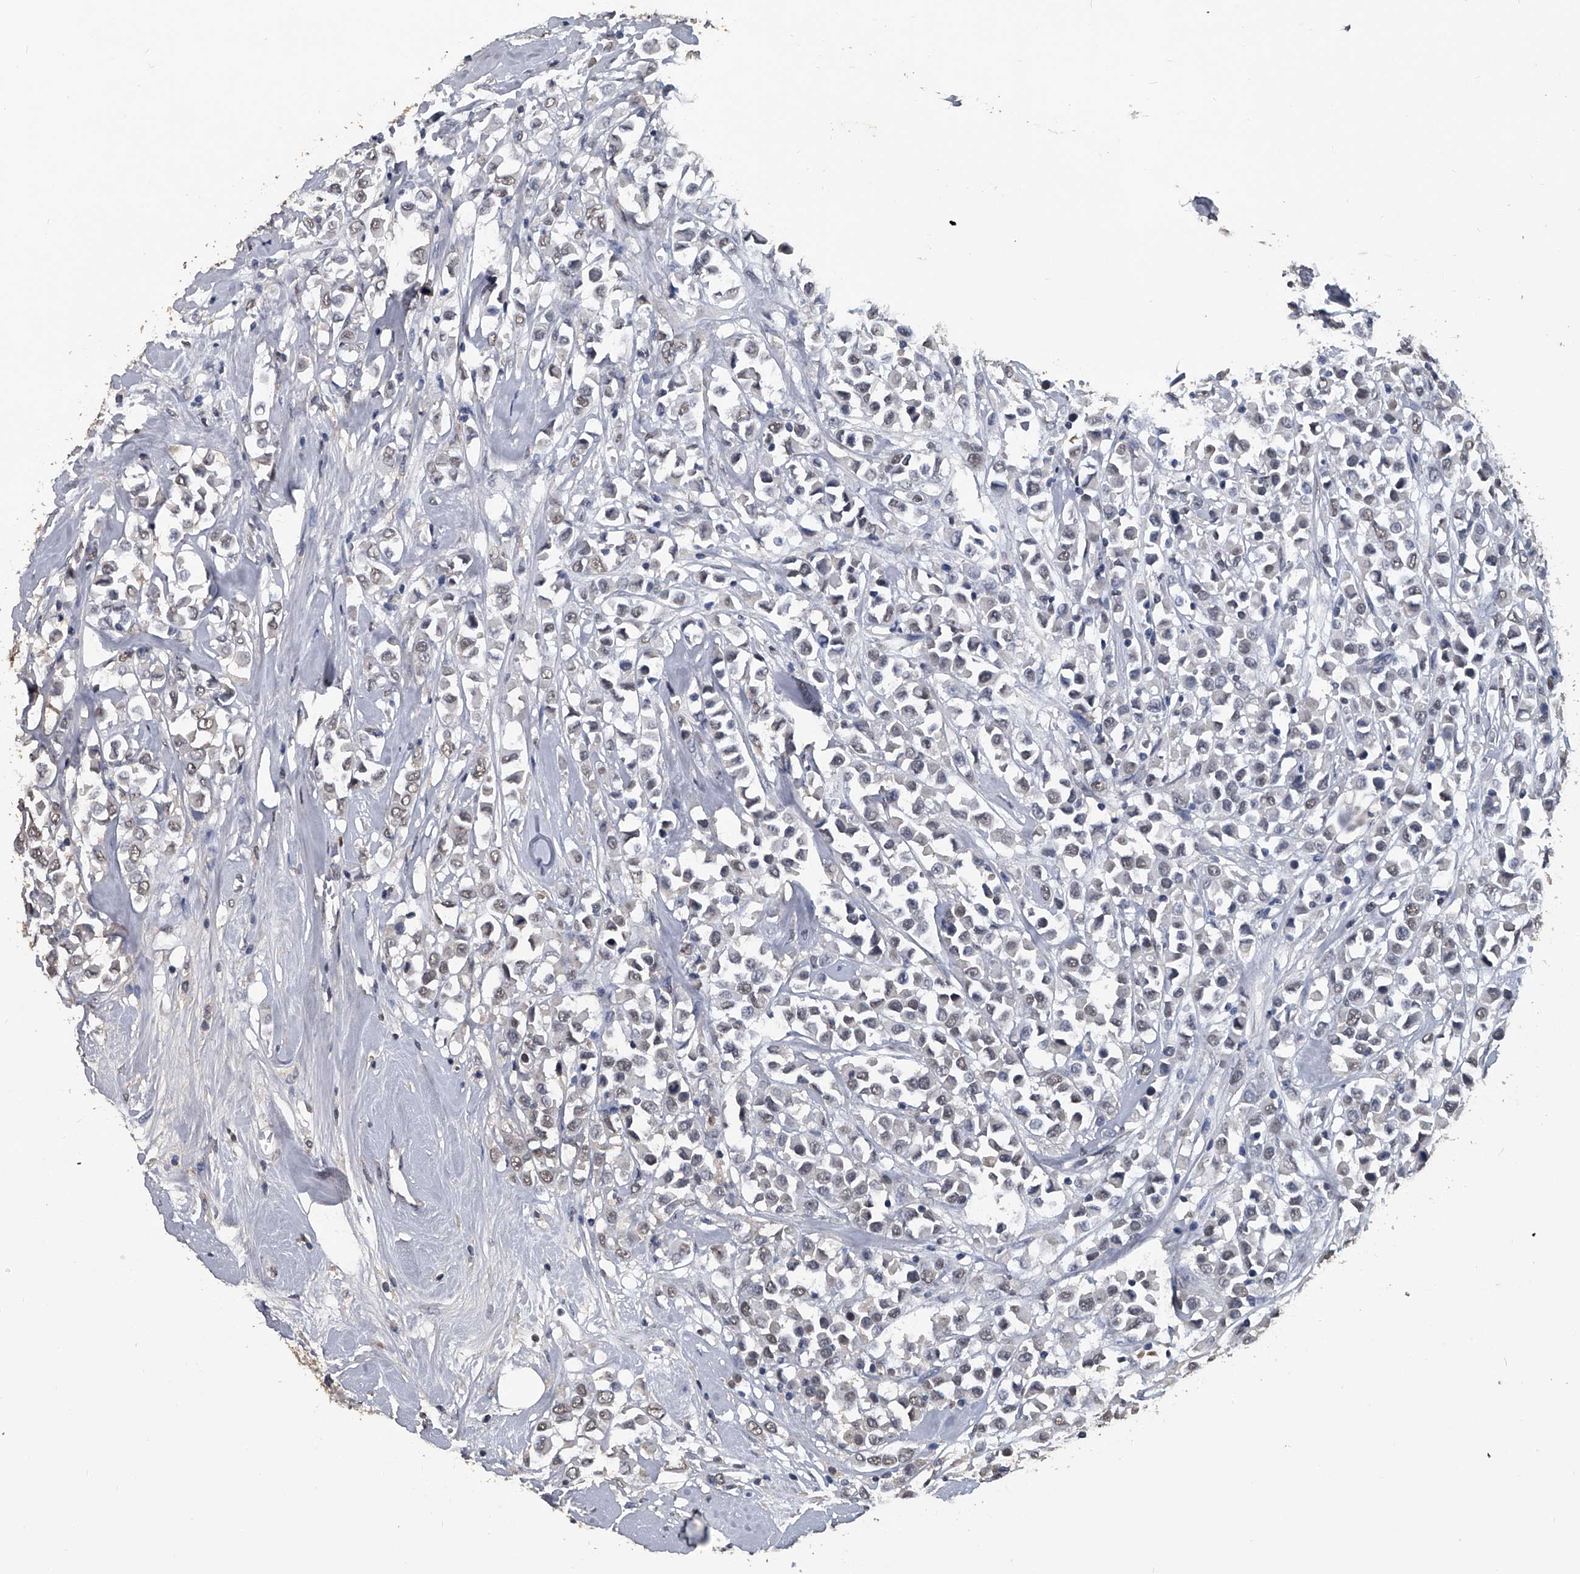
{"staining": {"intensity": "negative", "quantity": "none", "location": "none"}, "tissue": "breast cancer", "cell_type": "Tumor cells", "image_type": "cancer", "snomed": [{"axis": "morphology", "description": "Duct carcinoma"}, {"axis": "topography", "description": "Breast"}], "caption": "This is a histopathology image of immunohistochemistry (IHC) staining of infiltrating ductal carcinoma (breast), which shows no expression in tumor cells.", "gene": "MATR3", "patient": {"sex": "female", "age": 61}}